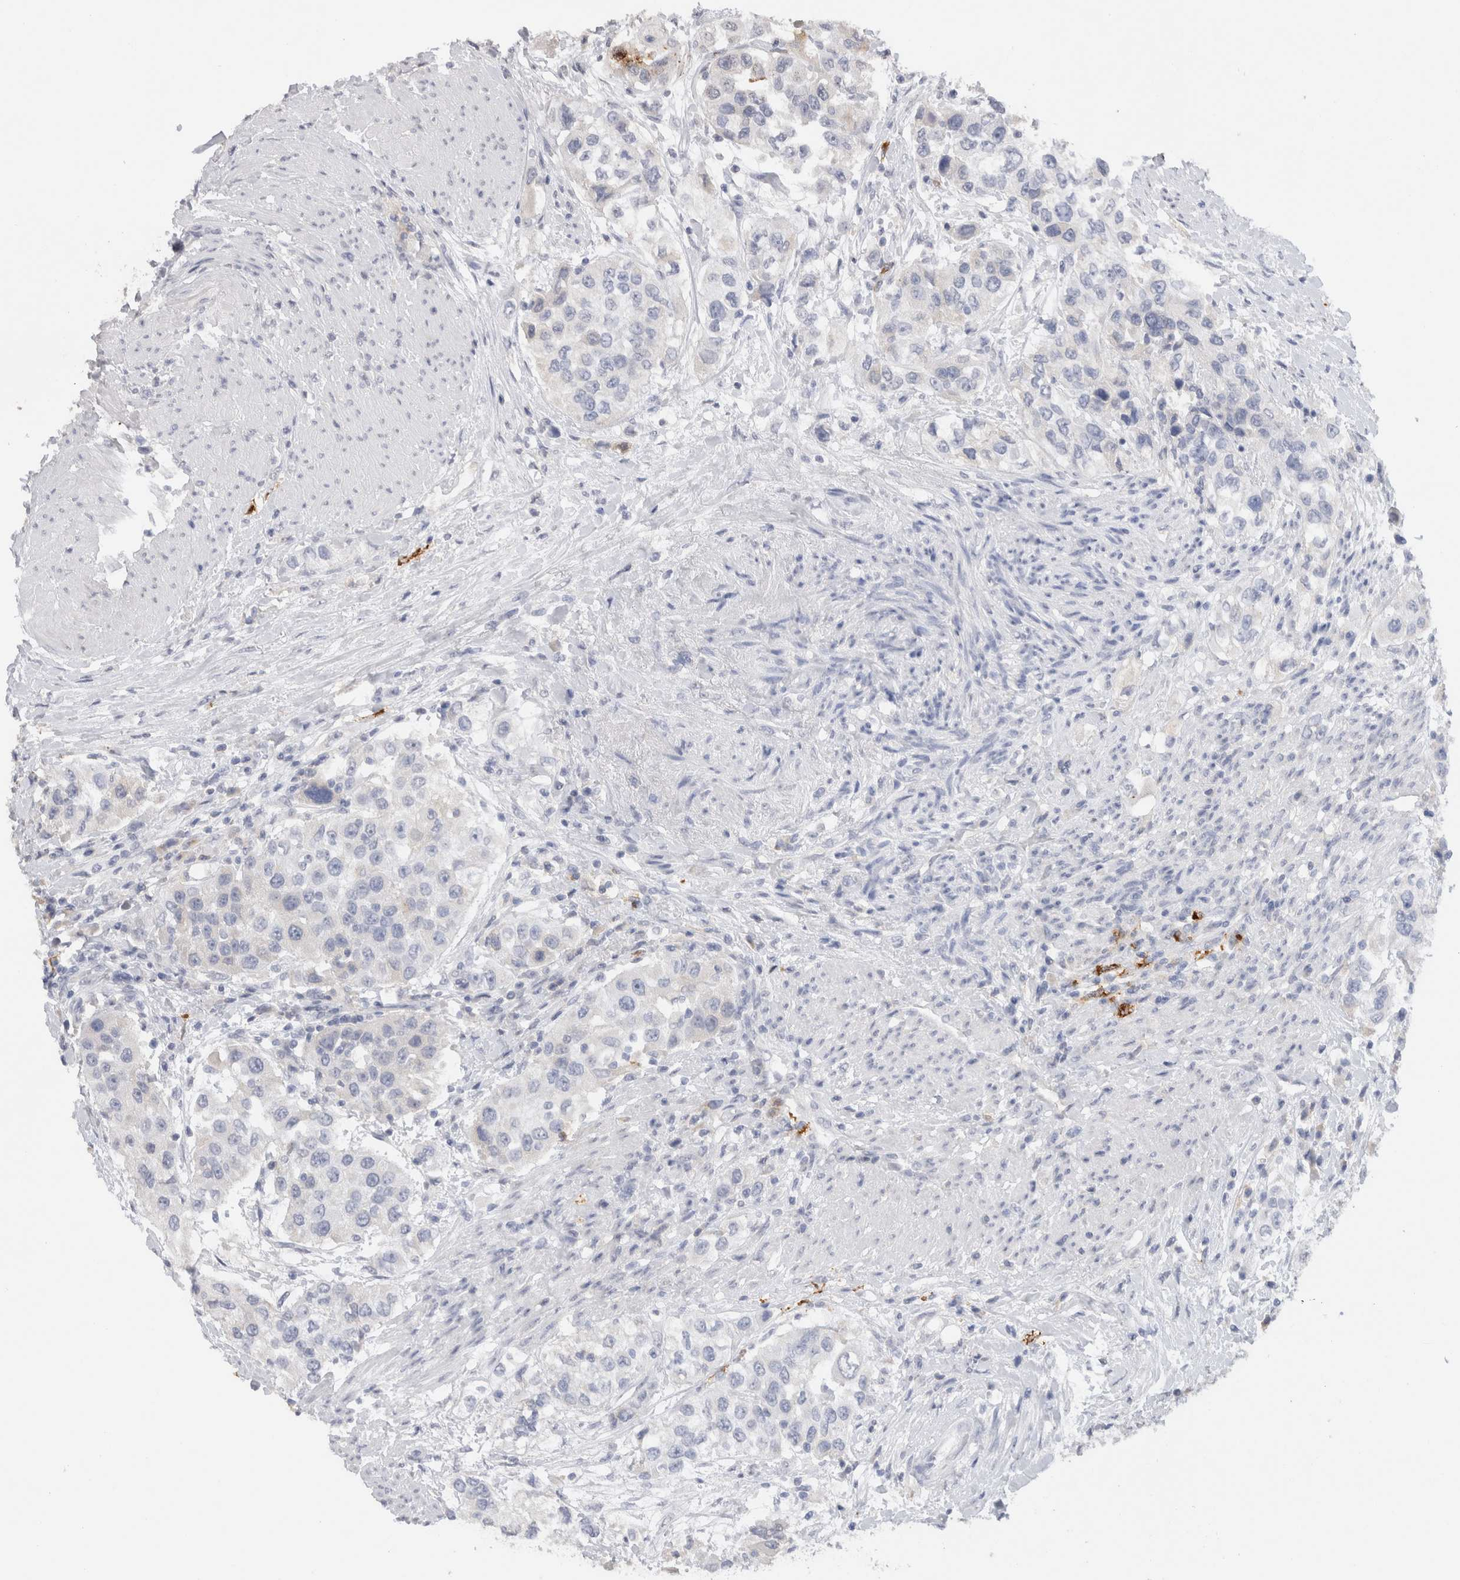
{"staining": {"intensity": "negative", "quantity": "none", "location": "none"}, "tissue": "urothelial cancer", "cell_type": "Tumor cells", "image_type": "cancer", "snomed": [{"axis": "morphology", "description": "Urothelial carcinoma, High grade"}, {"axis": "topography", "description": "Urinary bladder"}], "caption": "Immunohistochemistry (IHC) of human urothelial carcinoma (high-grade) reveals no positivity in tumor cells.", "gene": "LAMP3", "patient": {"sex": "female", "age": 80}}